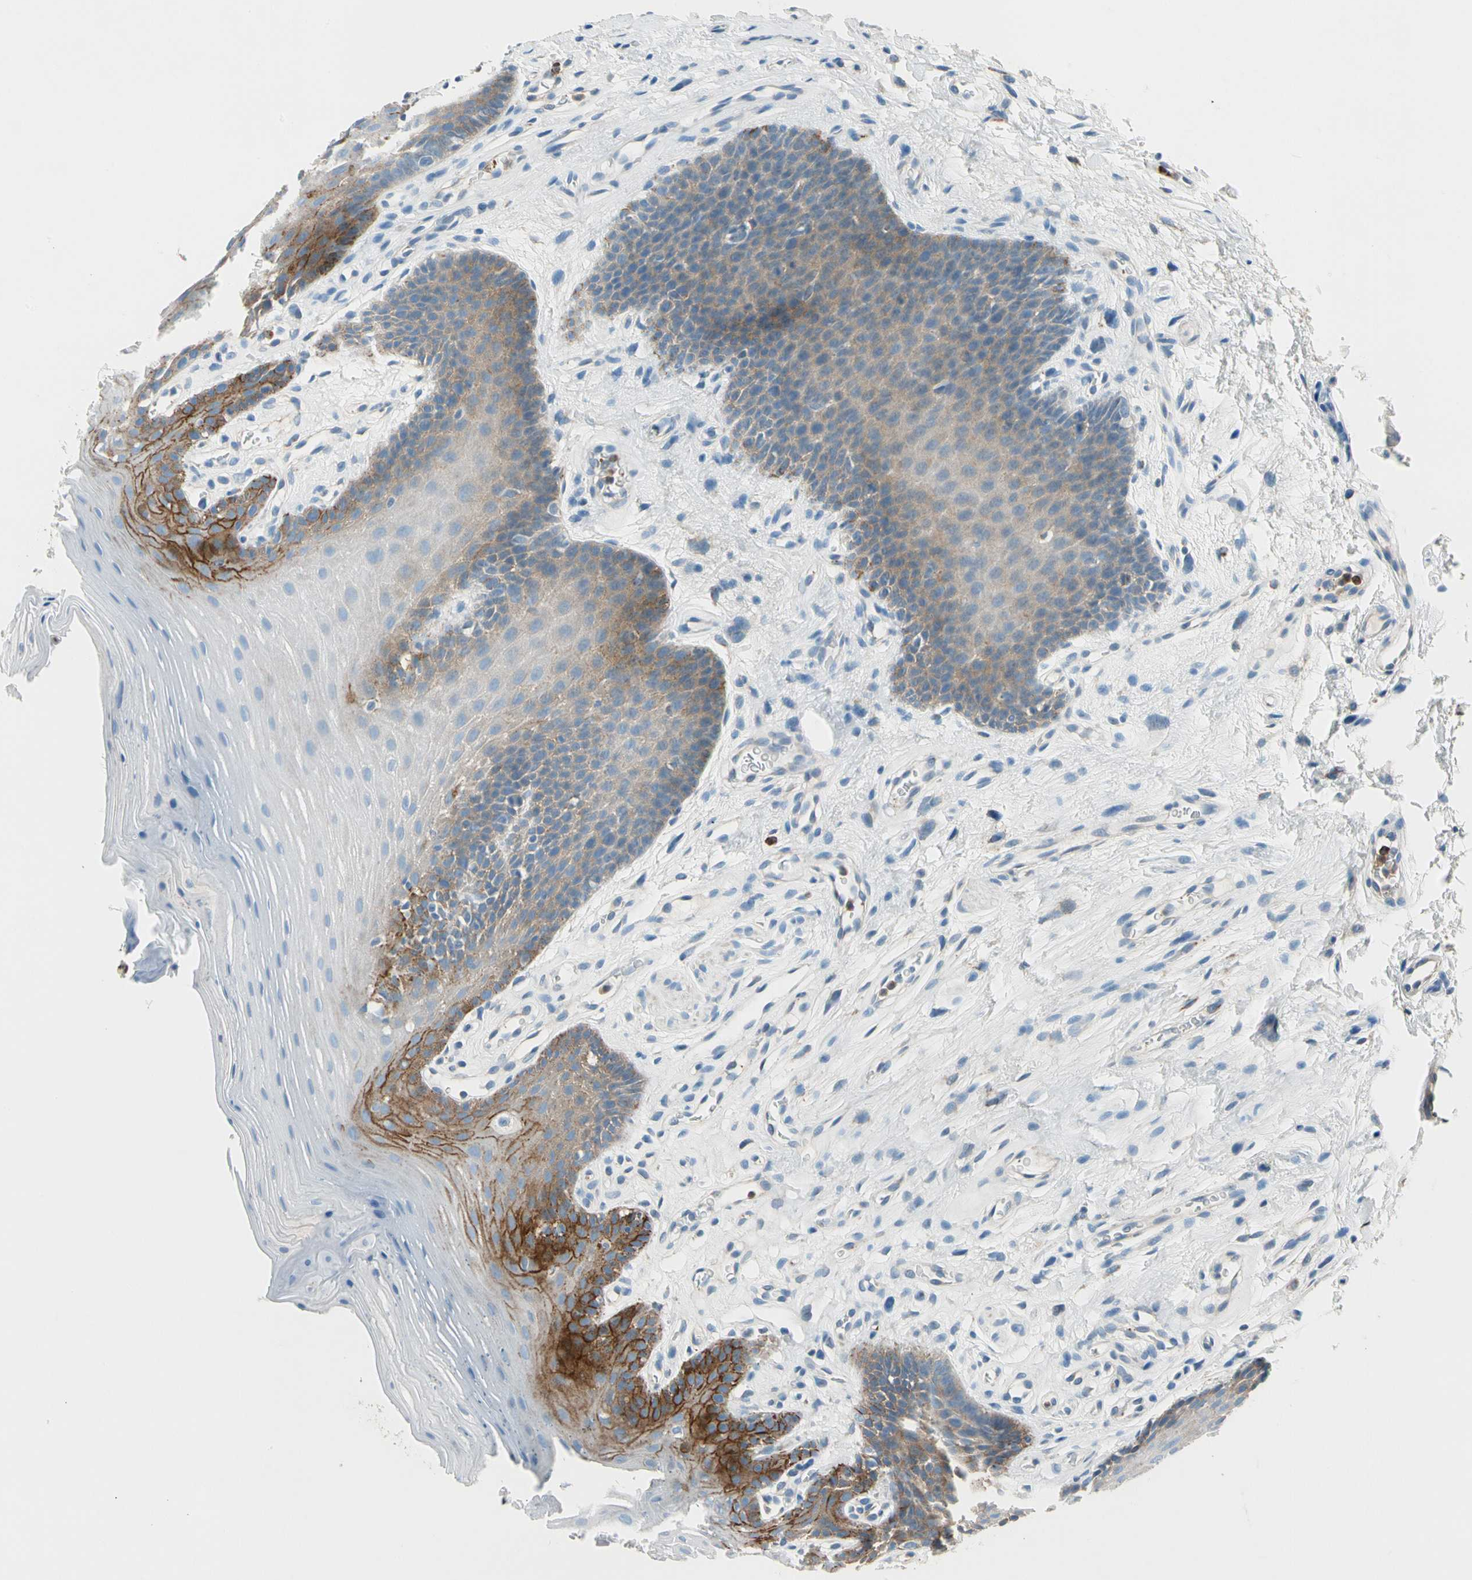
{"staining": {"intensity": "strong", "quantity": "<25%", "location": "cytoplasmic/membranous"}, "tissue": "oral mucosa", "cell_type": "Squamous epithelial cells", "image_type": "normal", "snomed": [{"axis": "morphology", "description": "Normal tissue, NOS"}, {"axis": "topography", "description": "Oral tissue"}], "caption": "Benign oral mucosa was stained to show a protein in brown. There is medium levels of strong cytoplasmic/membranous expression in approximately <25% of squamous epithelial cells. (DAB (3,3'-diaminobenzidine) = brown stain, brightfield microscopy at high magnification).", "gene": "LY6G6F", "patient": {"sex": "male", "age": 62}}